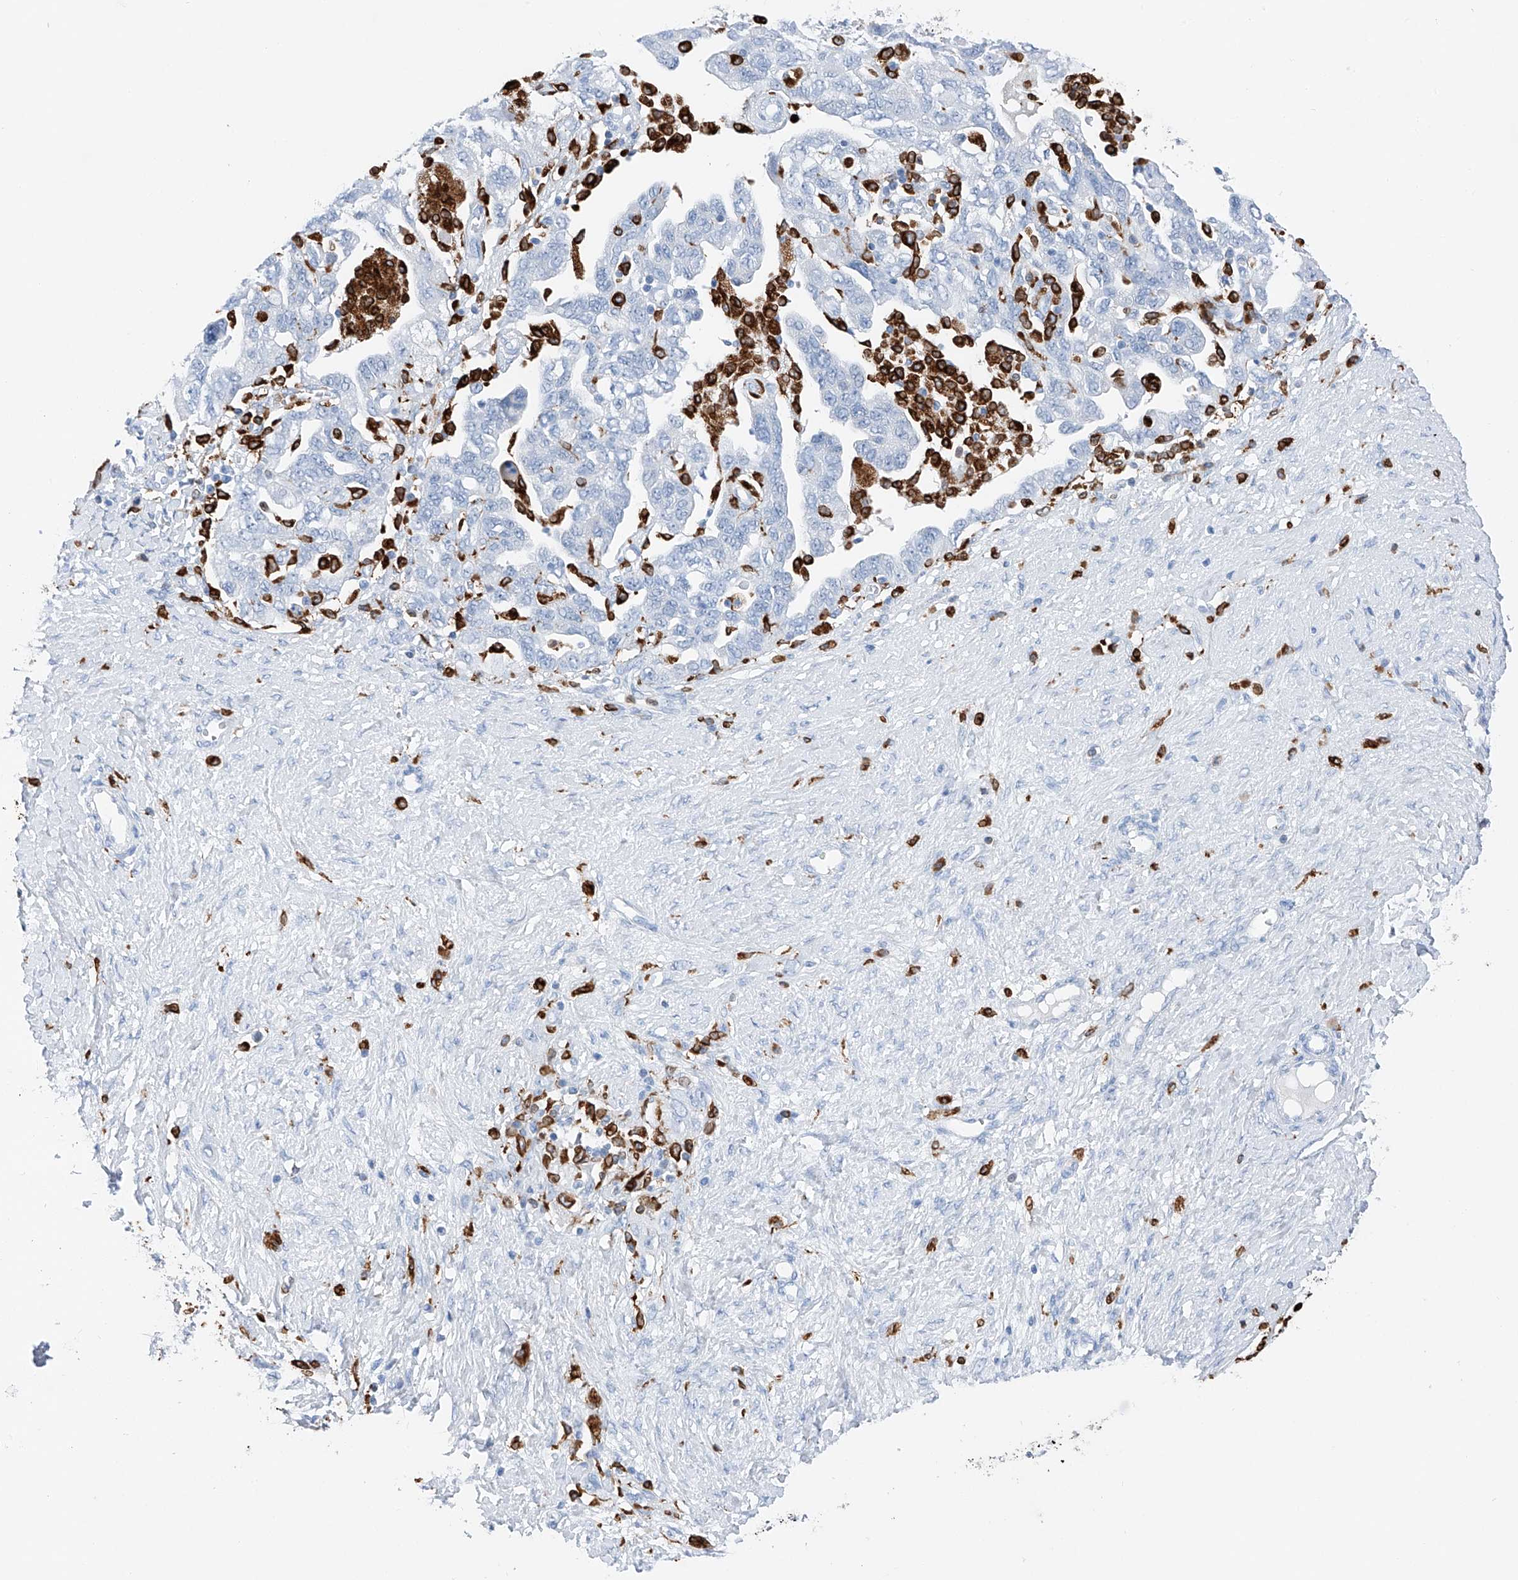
{"staining": {"intensity": "negative", "quantity": "none", "location": "none"}, "tissue": "ovarian cancer", "cell_type": "Tumor cells", "image_type": "cancer", "snomed": [{"axis": "morphology", "description": "Carcinoma, NOS"}, {"axis": "morphology", "description": "Cystadenocarcinoma, serous, NOS"}, {"axis": "topography", "description": "Ovary"}], "caption": "An immunohistochemistry photomicrograph of ovarian cancer is shown. There is no staining in tumor cells of ovarian cancer.", "gene": "TBXAS1", "patient": {"sex": "female", "age": 69}}